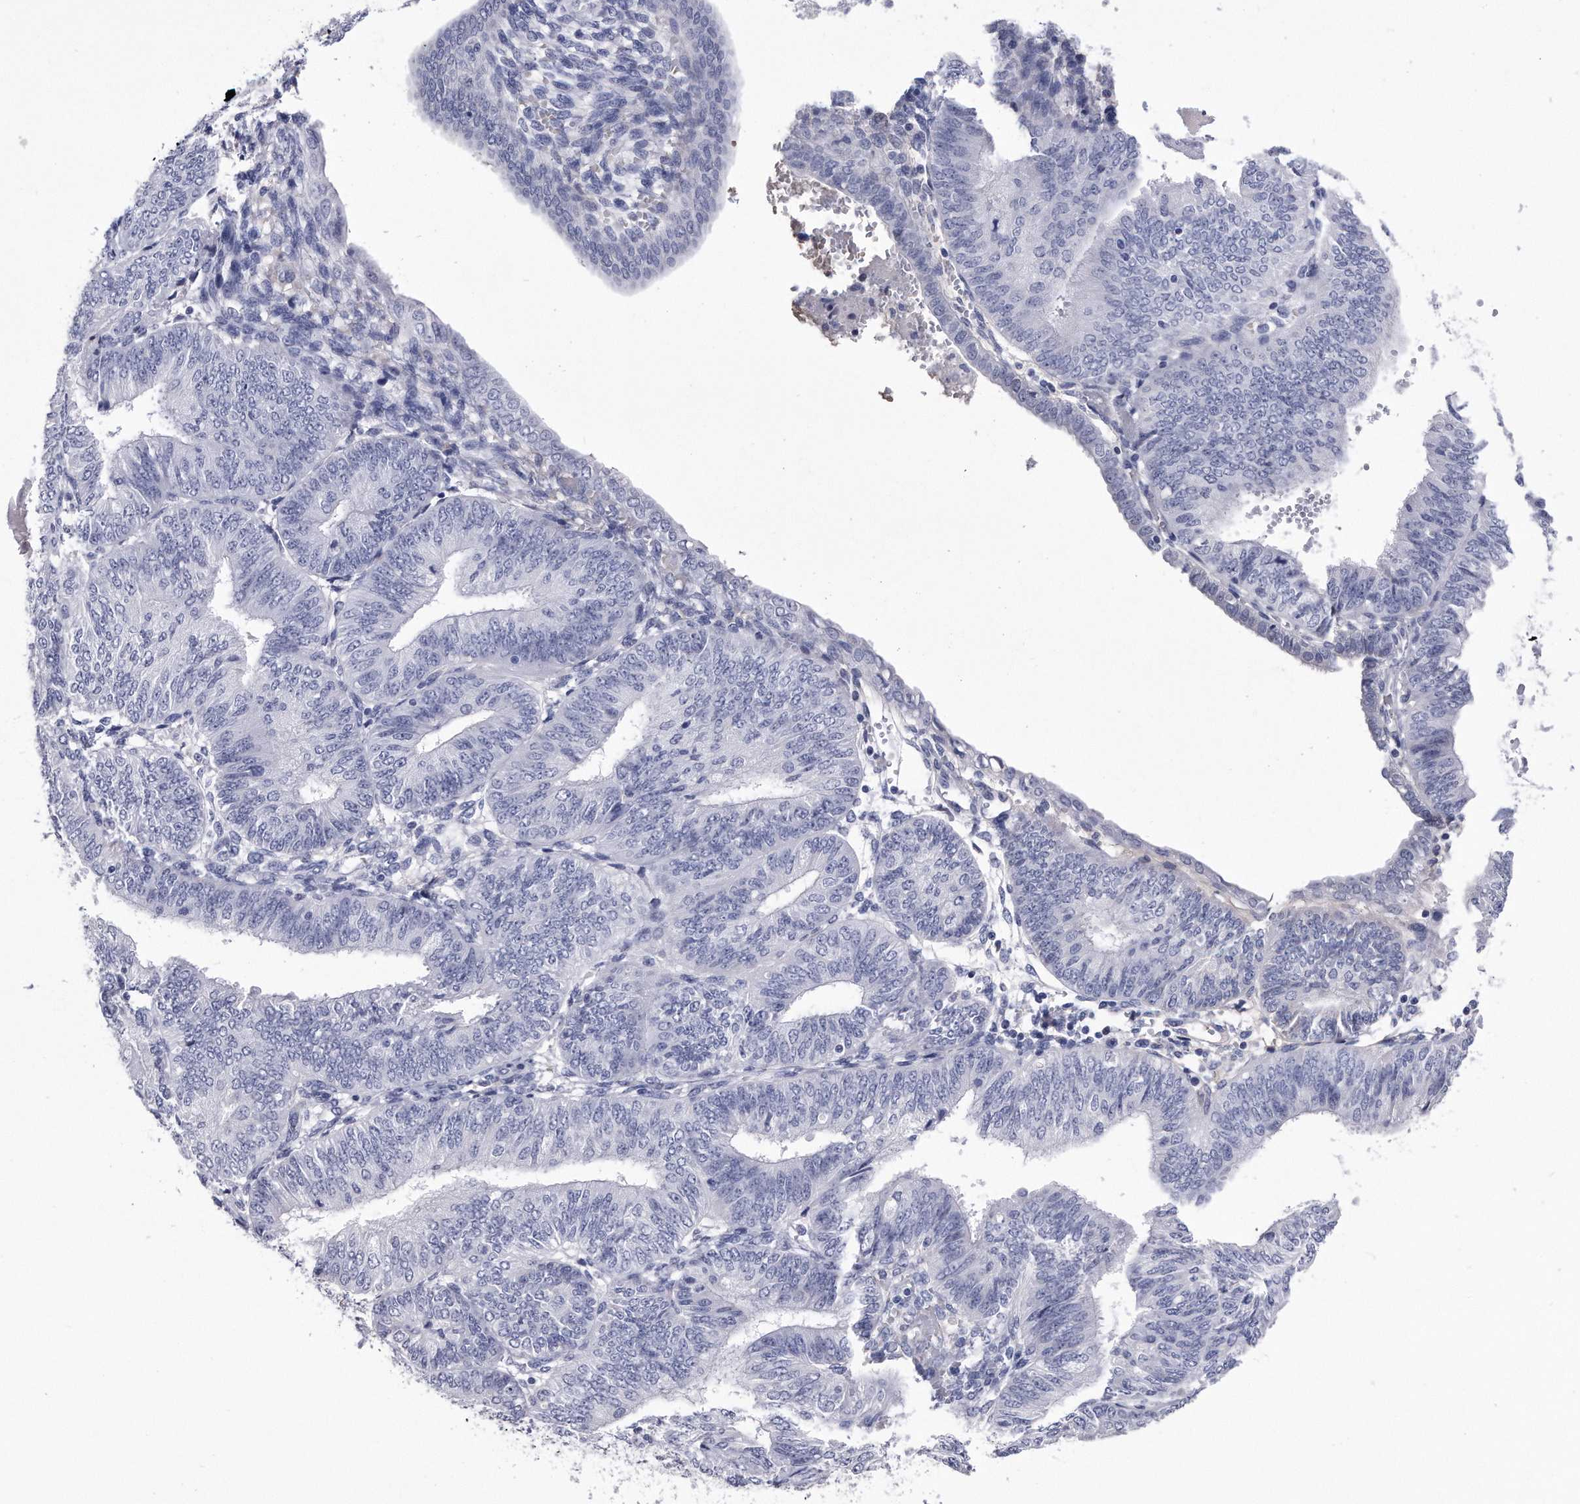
{"staining": {"intensity": "negative", "quantity": "none", "location": "none"}, "tissue": "endometrial cancer", "cell_type": "Tumor cells", "image_type": "cancer", "snomed": [{"axis": "morphology", "description": "Adenocarcinoma, NOS"}, {"axis": "topography", "description": "Endometrium"}], "caption": "A micrograph of endometrial cancer (adenocarcinoma) stained for a protein exhibits no brown staining in tumor cells.", "gene": "KCTD8", "patient": {"sex": "female", "age": 58}}